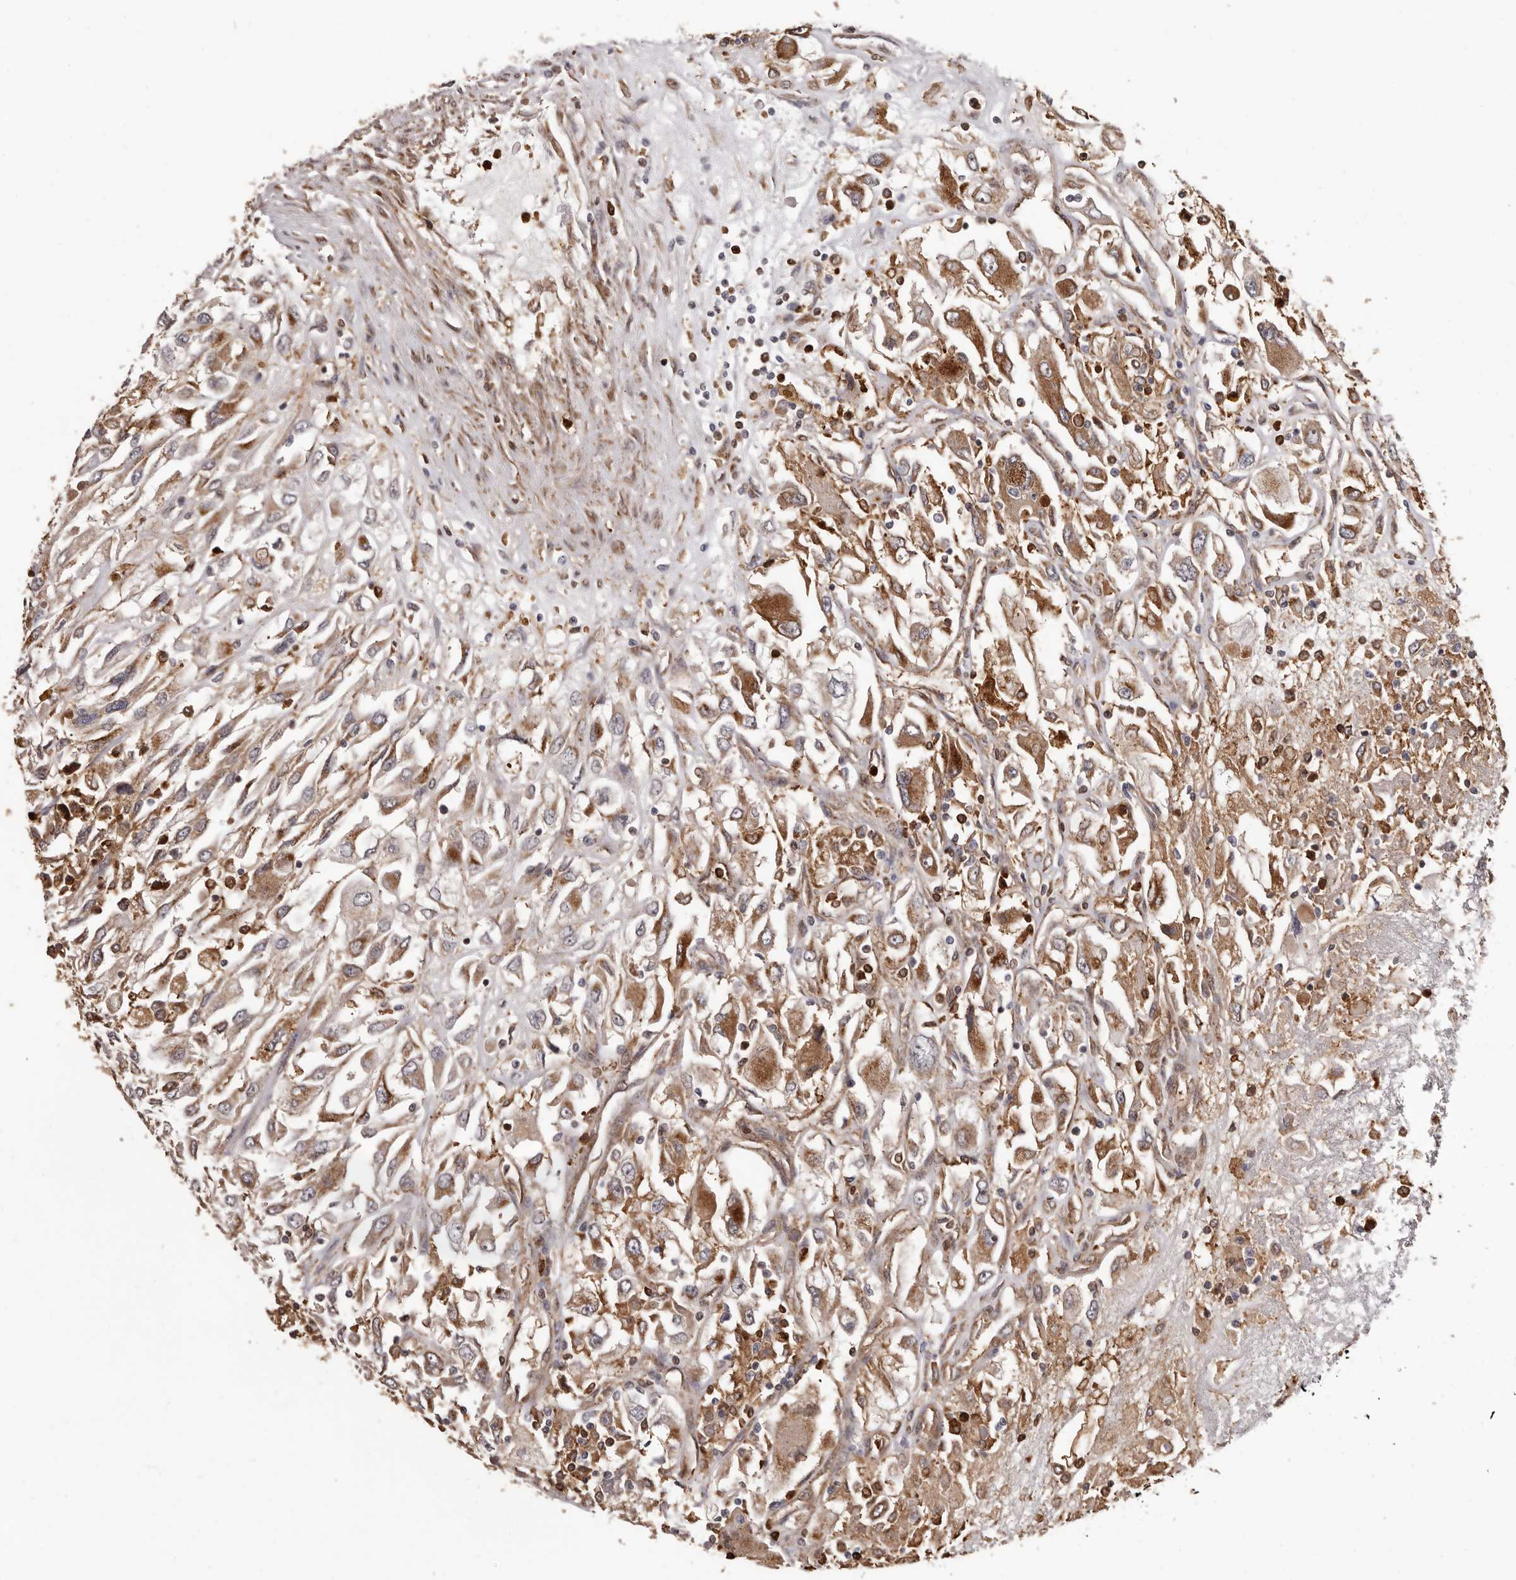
{"staining": {"intensity": "moderate", "quantity": ">75%", "location": "cytoplasmic/membranous"}, "tissue": "renal cancer", "cell_type": "Tumor cells", "image_type": "cancer", "snomed": [{"axis": "morphology", "description": "Adenocarcinoma, NOS"}, {"axis": "topography", "description": "Kidney"}], "caption": "Protein staining of adenocarcinoma (renal) tissue demonstrates moderate cytoplasmic/membranous expression in approximately >75% of tumor cells. (brown staining indicates protein expression, while blue staining denotes nuclei).", "gene": "PRR12", "patient": {"sex": "female", "age": 52}}